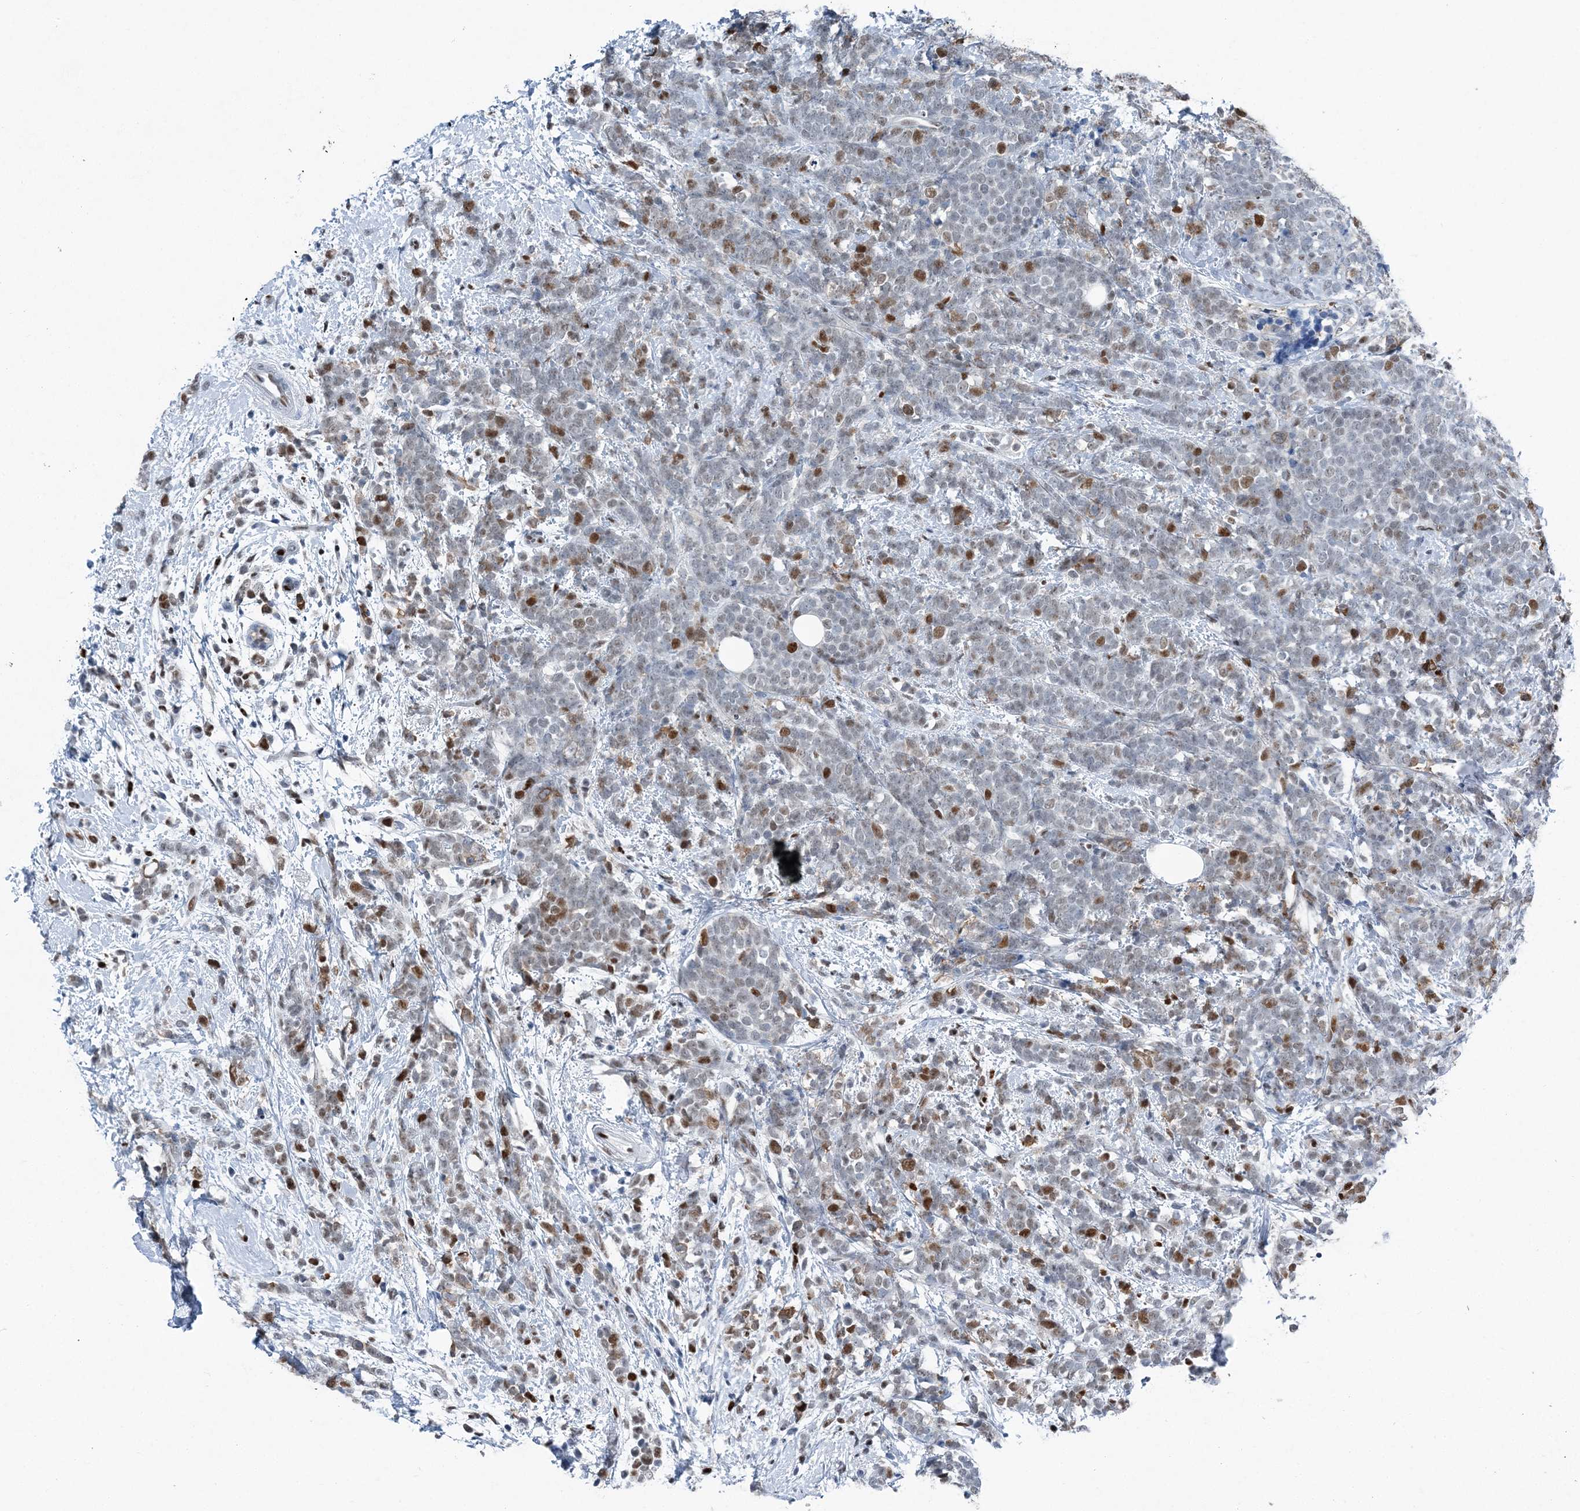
{"staining": {"intensity": "moderate", "quantity": "<25%", "location": "nuclear"}, "tissue": "breast cancer", "cell_type": "Tumor cells", "image_type": "cancer", "snomed": [{"axis": "morphology", "description": "Lobular carcinoma"}, {"axis": "topography", "description": "Breast"}], "caption": "Approximately <25% of tumor cells in human breast cancer display moderate nuclear protein expression as visualized by brown immunohistochemical staining.", "gene": "HAT1", "patient": {"sex": "female", "age": 58}}